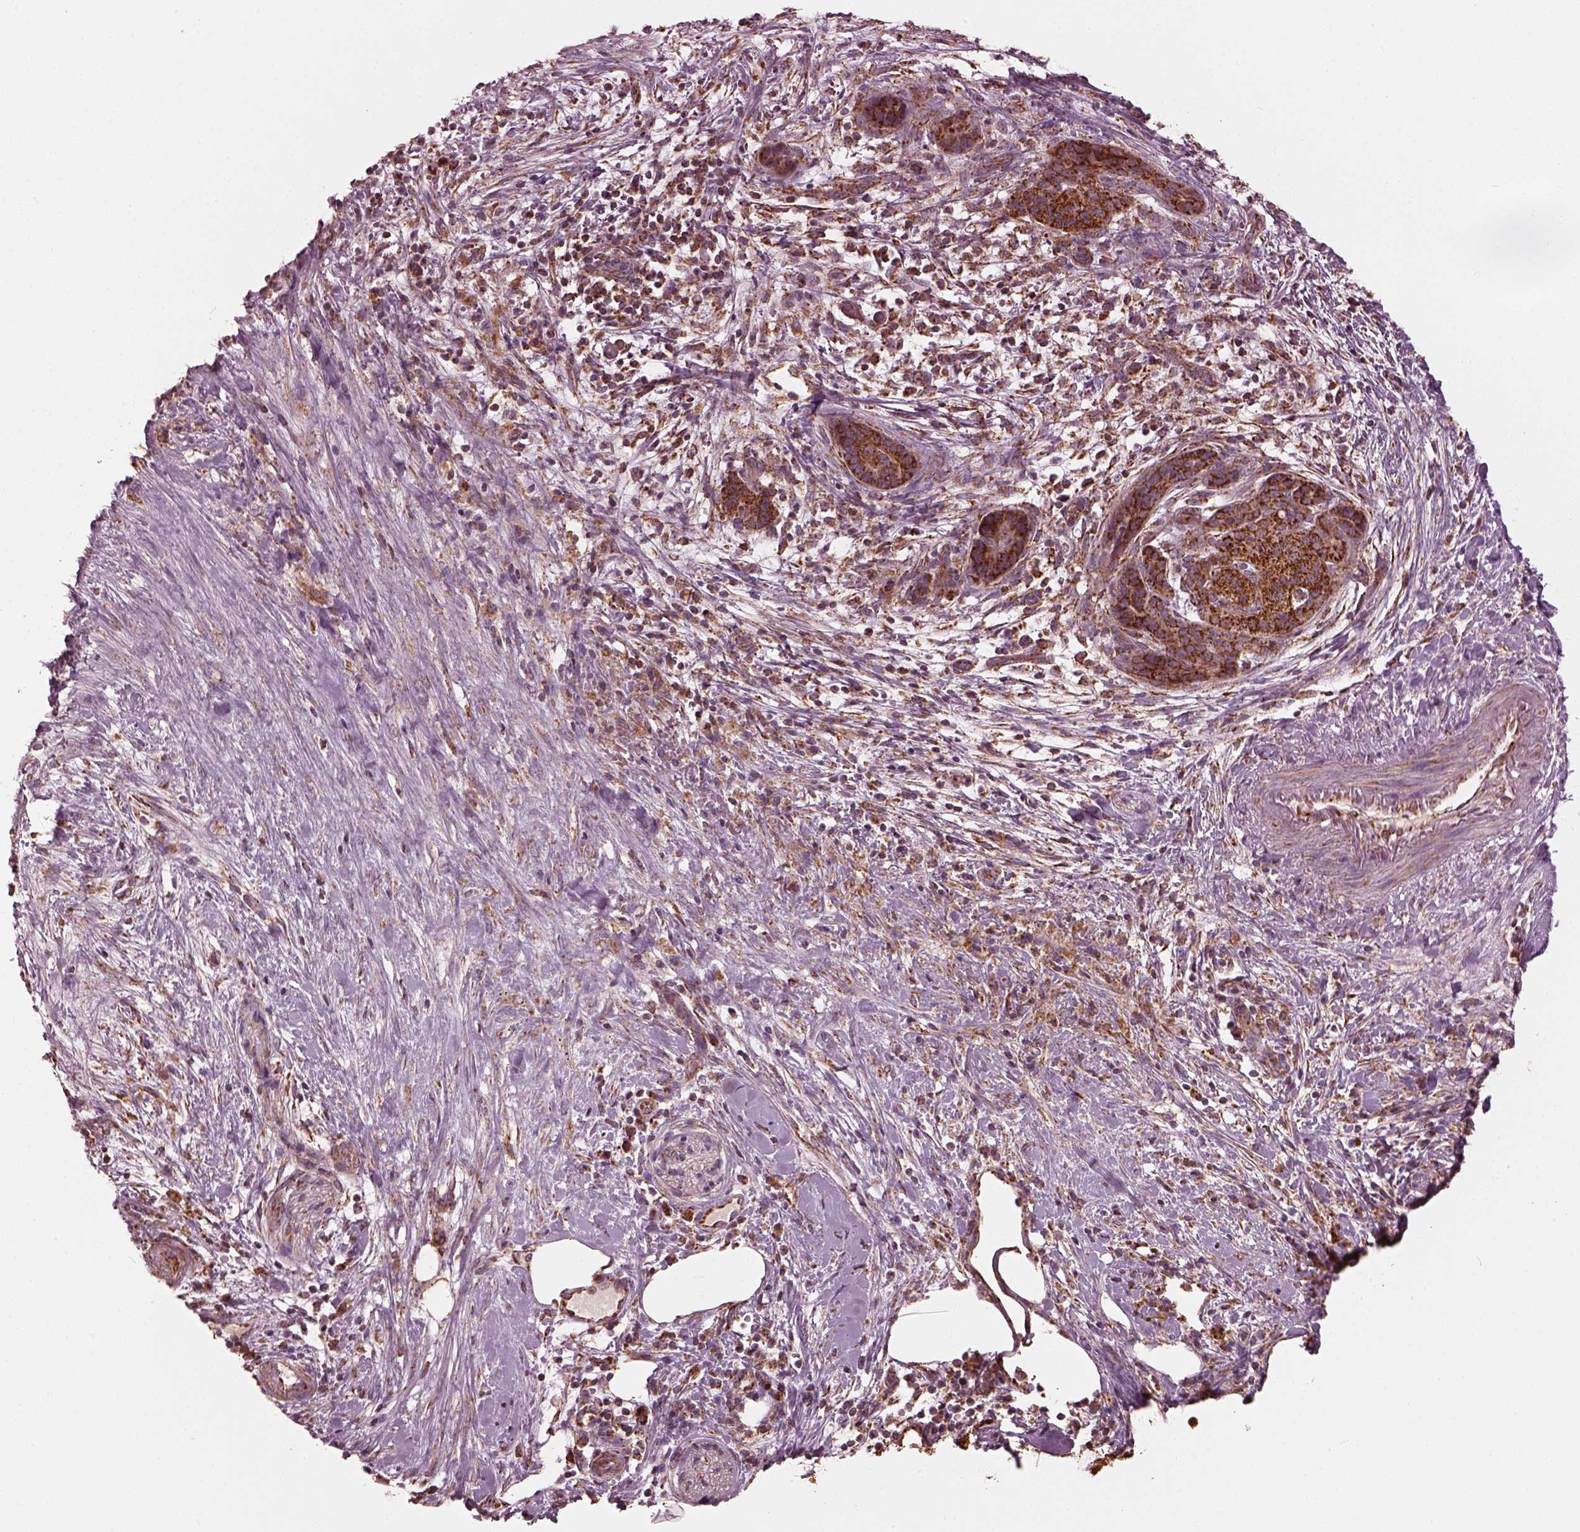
{"staining": {"intensity": "strong", "quantity": ">75%", "location": "cytoplasmic/membranous"}, "tissue": "pancreatic cancer", "cell_type": "Tumor cells", "image_type": "cancer", "snomed": [{"axis": "morphology", "description": "Adenocarcinoma, NOS"}, {"axis": "topography", "description": "Pancreas"}], "caption": "Adenocarcinoma (pancreatic) tissue exhibits strong cytoplasmic/membranous positivity in approximately >75% of tumor cells, visualized by immunohistochemistry.", "gene": "NDUFB10", "patient": {"sex": "male", "age": 44}}